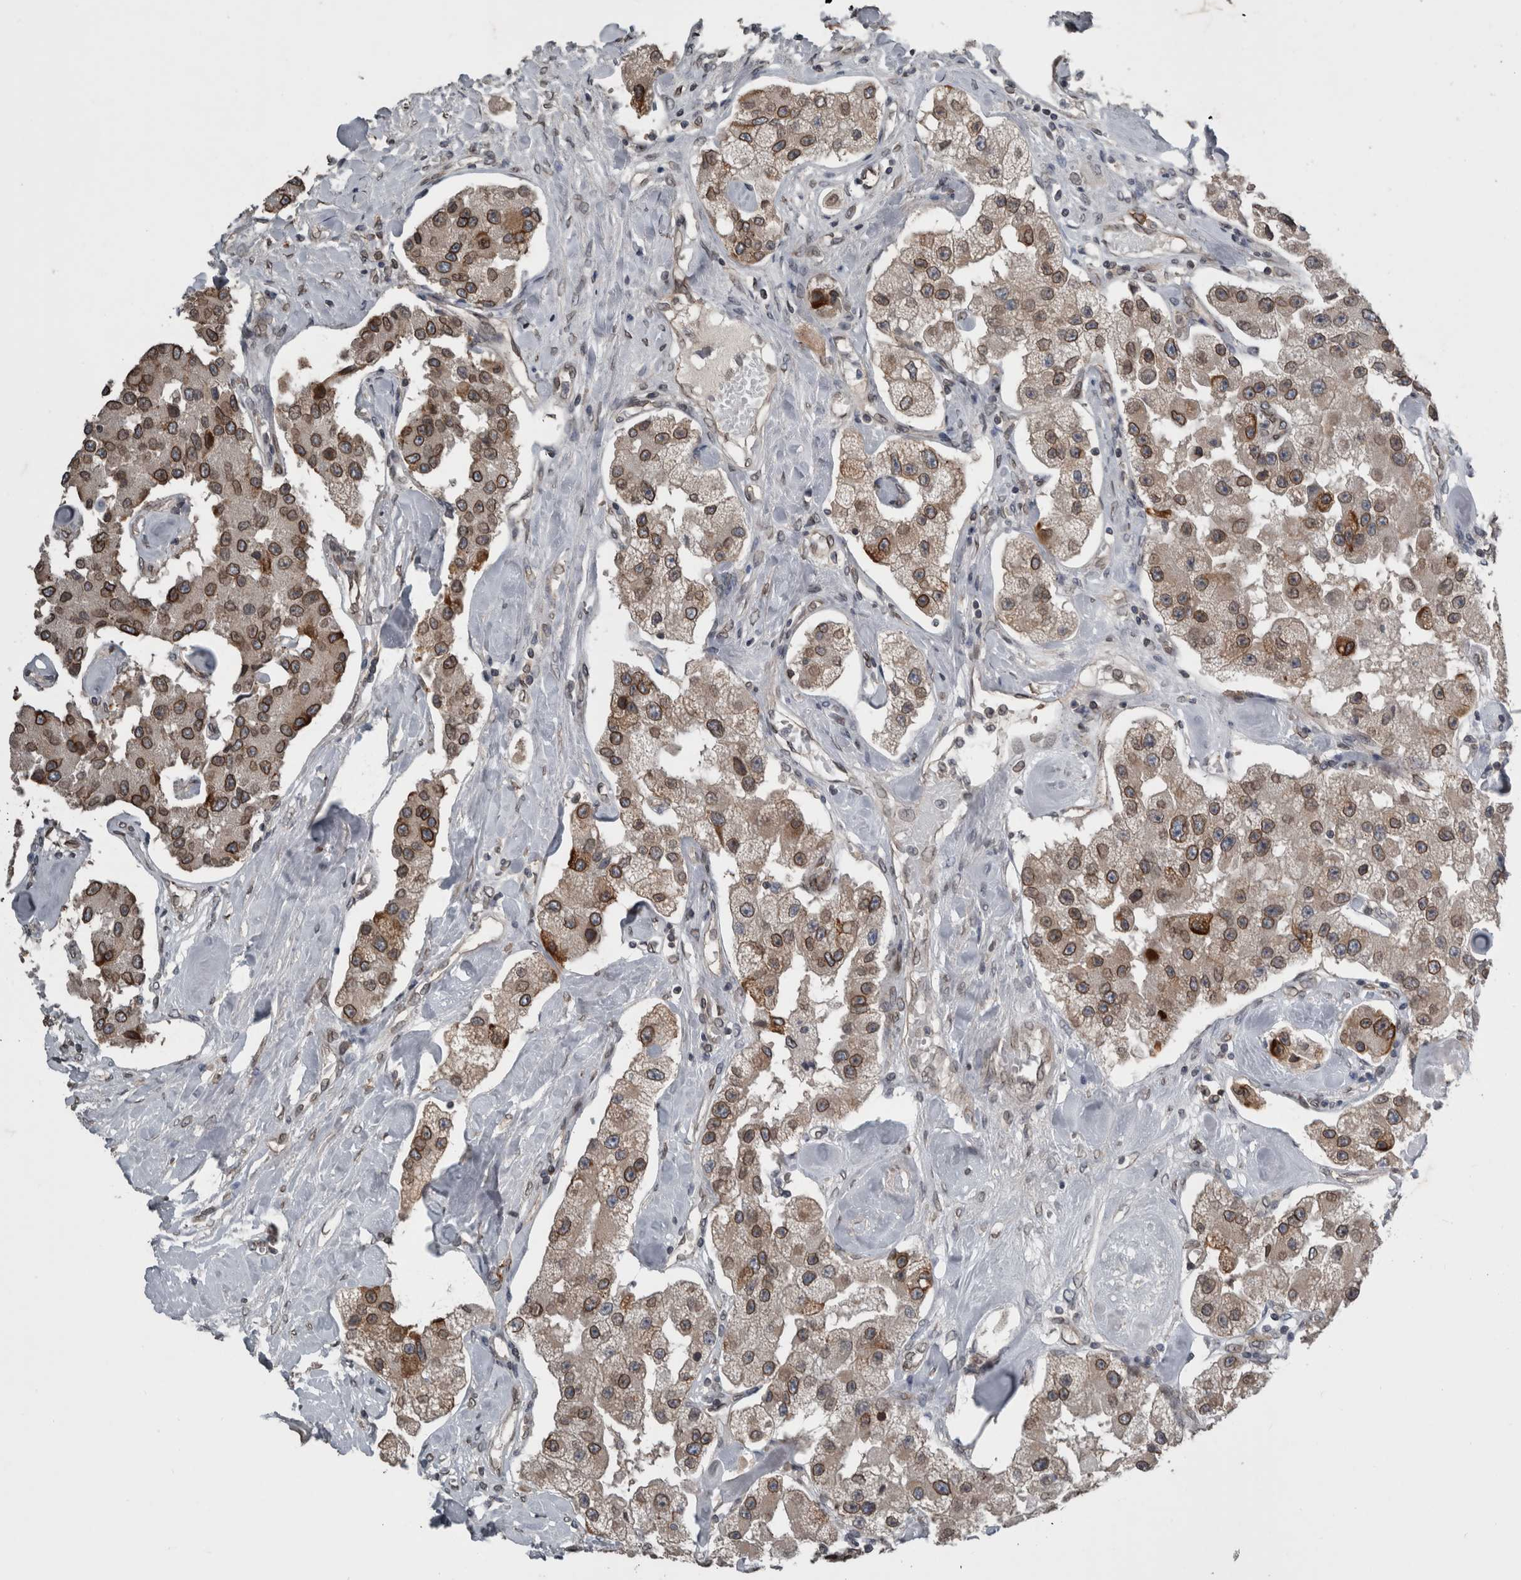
{"staining": {"intensity": "moderate", "quantity": ">75%", "location": "cytoplasmic/membranous,nuclear"}, "tissue": "carcinoid", "cell_type": "Tumor cells", "image_type": "cancer", "snomed": [{"axis": "morphology", "description": "Carcinoid, malignant, NOS"}, {"axis": "topography", "description": "Pancreas"}], "caption": "IHC micrograph of neoplastic tissue: human malignant carcinoid stained using IHC shows medium levels of moderate protein expression localized specifically in the cytoplasmic/membranous and nuclear of tumor cells, appearing as a cytoplasmic/membranous and nuclear brown color.", "gene": "RANBP2", "patient": {"sex": "male", "age": 41}}